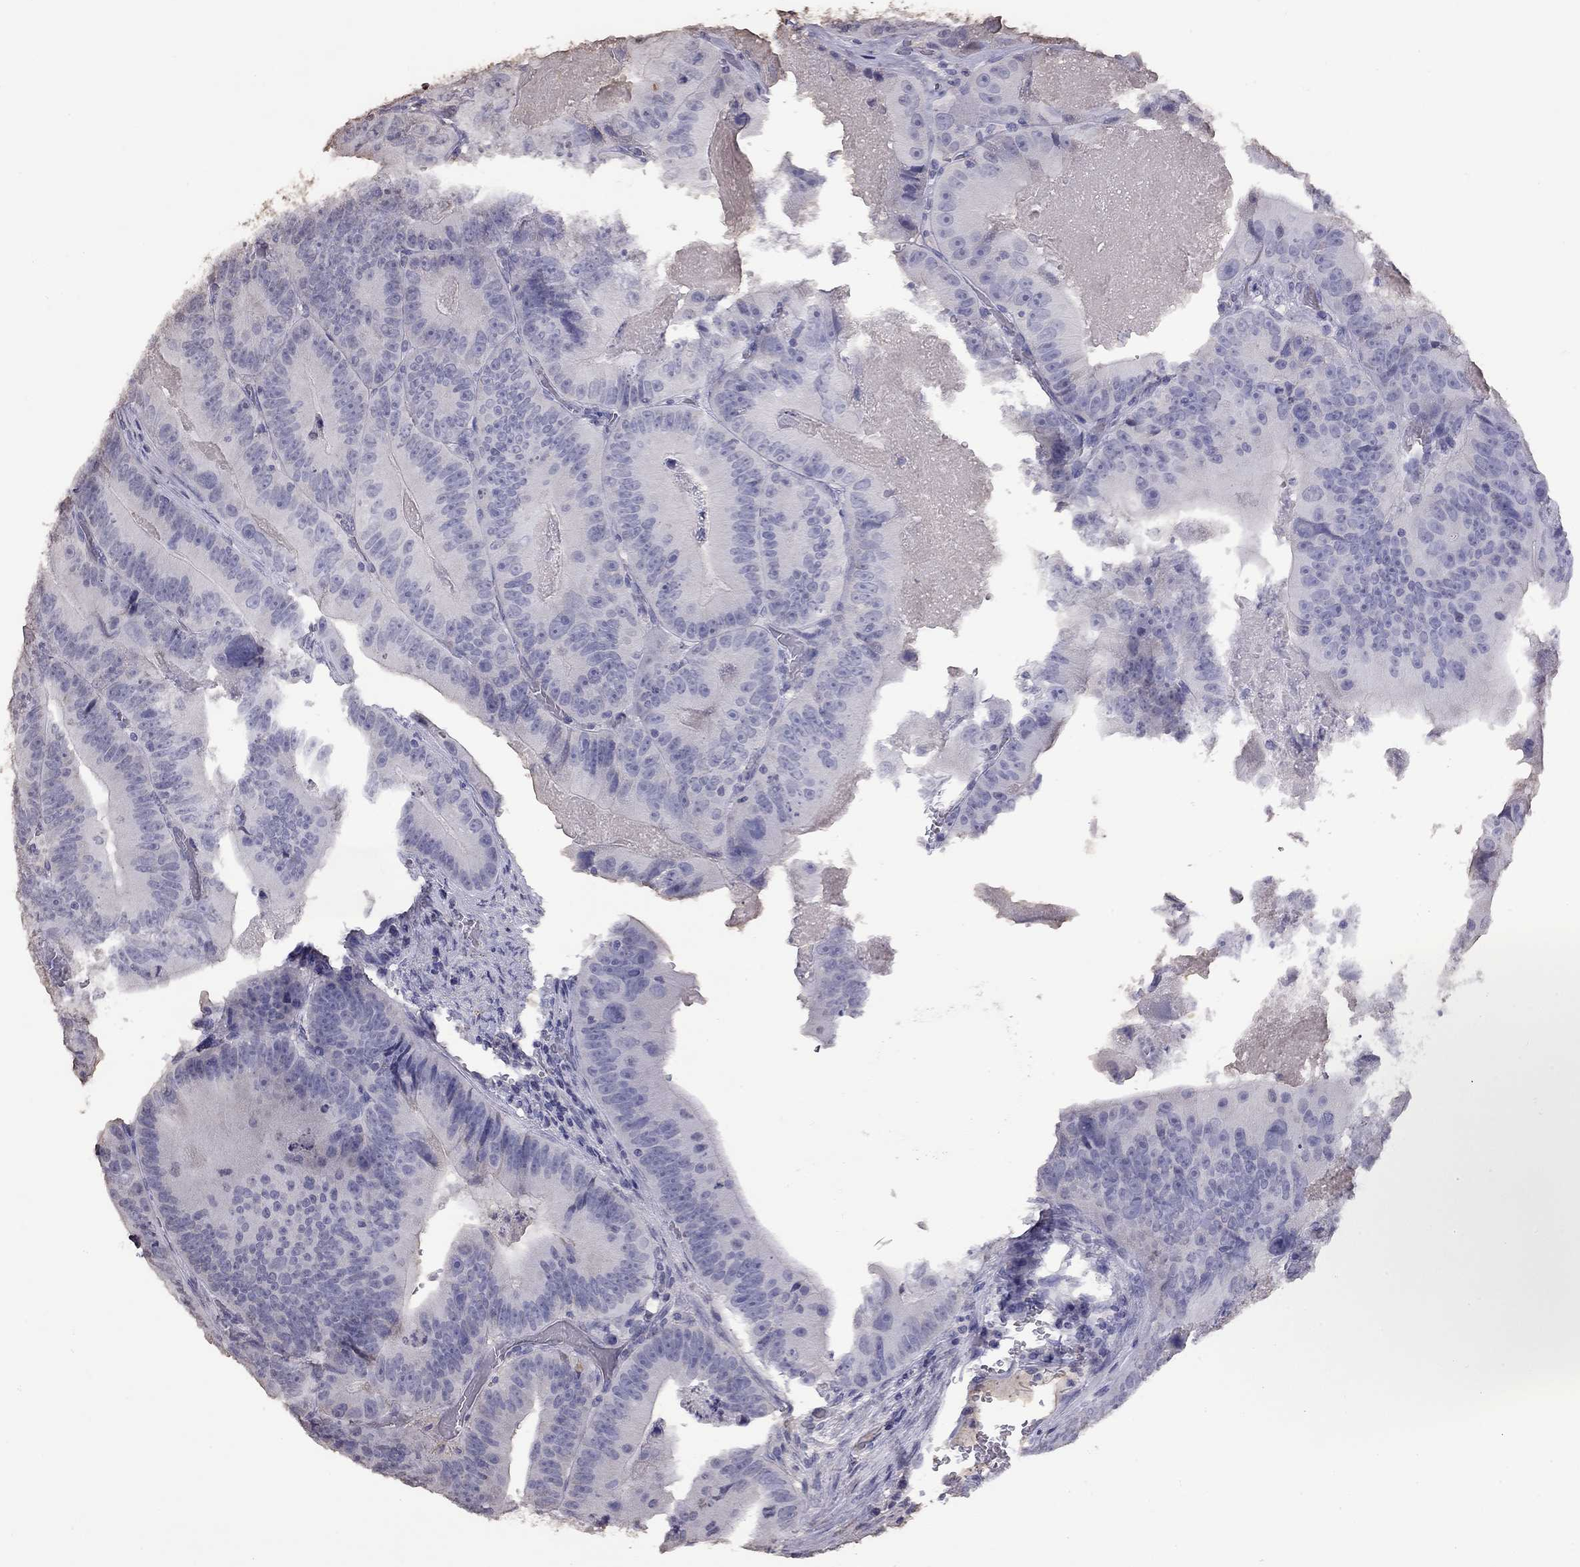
{"staining": {"intensity": "negative", "quantity": "none", "location": "none"}, "tissue": "colorectal cancer", "cell_type": "Tumor cells", "image_type": "cancer", "snomed": [{"axis": "morphology", "description": "Adenocarcinoma, NOS"}, {"axis": "topography", "description": "Colon"}], "caption": "A high-resolution photomicrograph shows immunohistochemistry staining of adenocarcinoma (colorectal), which displays no significant staining in tumor cells.", "gene": "SUN3", "patient": {"sex": "female", "age": 86}}